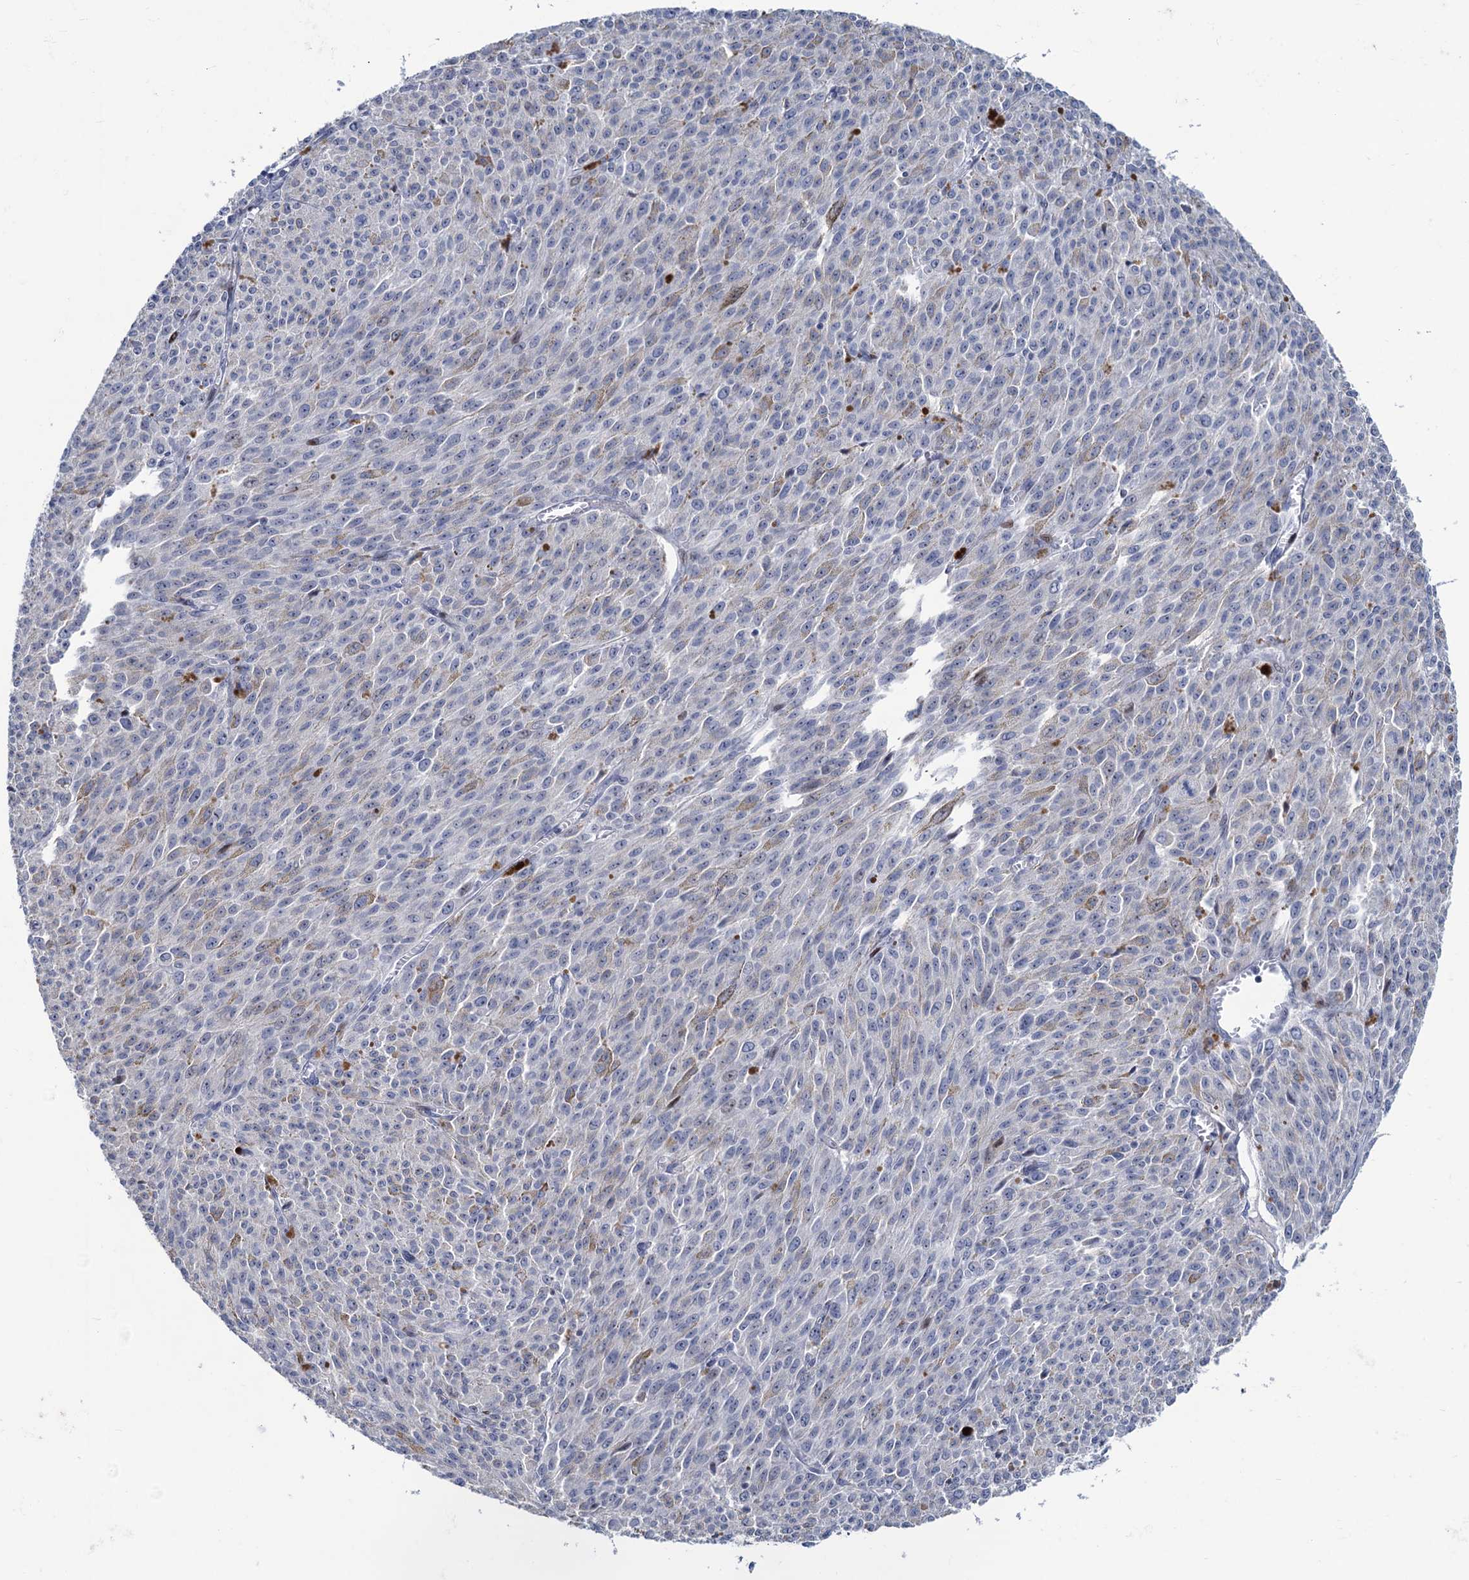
{"staining": {"intensity": "weak", "quantity": "<25%", "location": "cytoplasmic/membranous"}, "tissue": "melanoma", "cell_type": "Tumor cells", "image_type": "cancer", "snomed": [{"axis": "morphology", "description": "Malignant melanoma, NOS"}, {"axis": "topography", "description": "Skin"}], "caption": "Immunohistochemical staining of malignant melanoma shows no significant expression in tumor cells.", "gene": "ESYT3", "patient": {"sex": "female", "age": 52}}